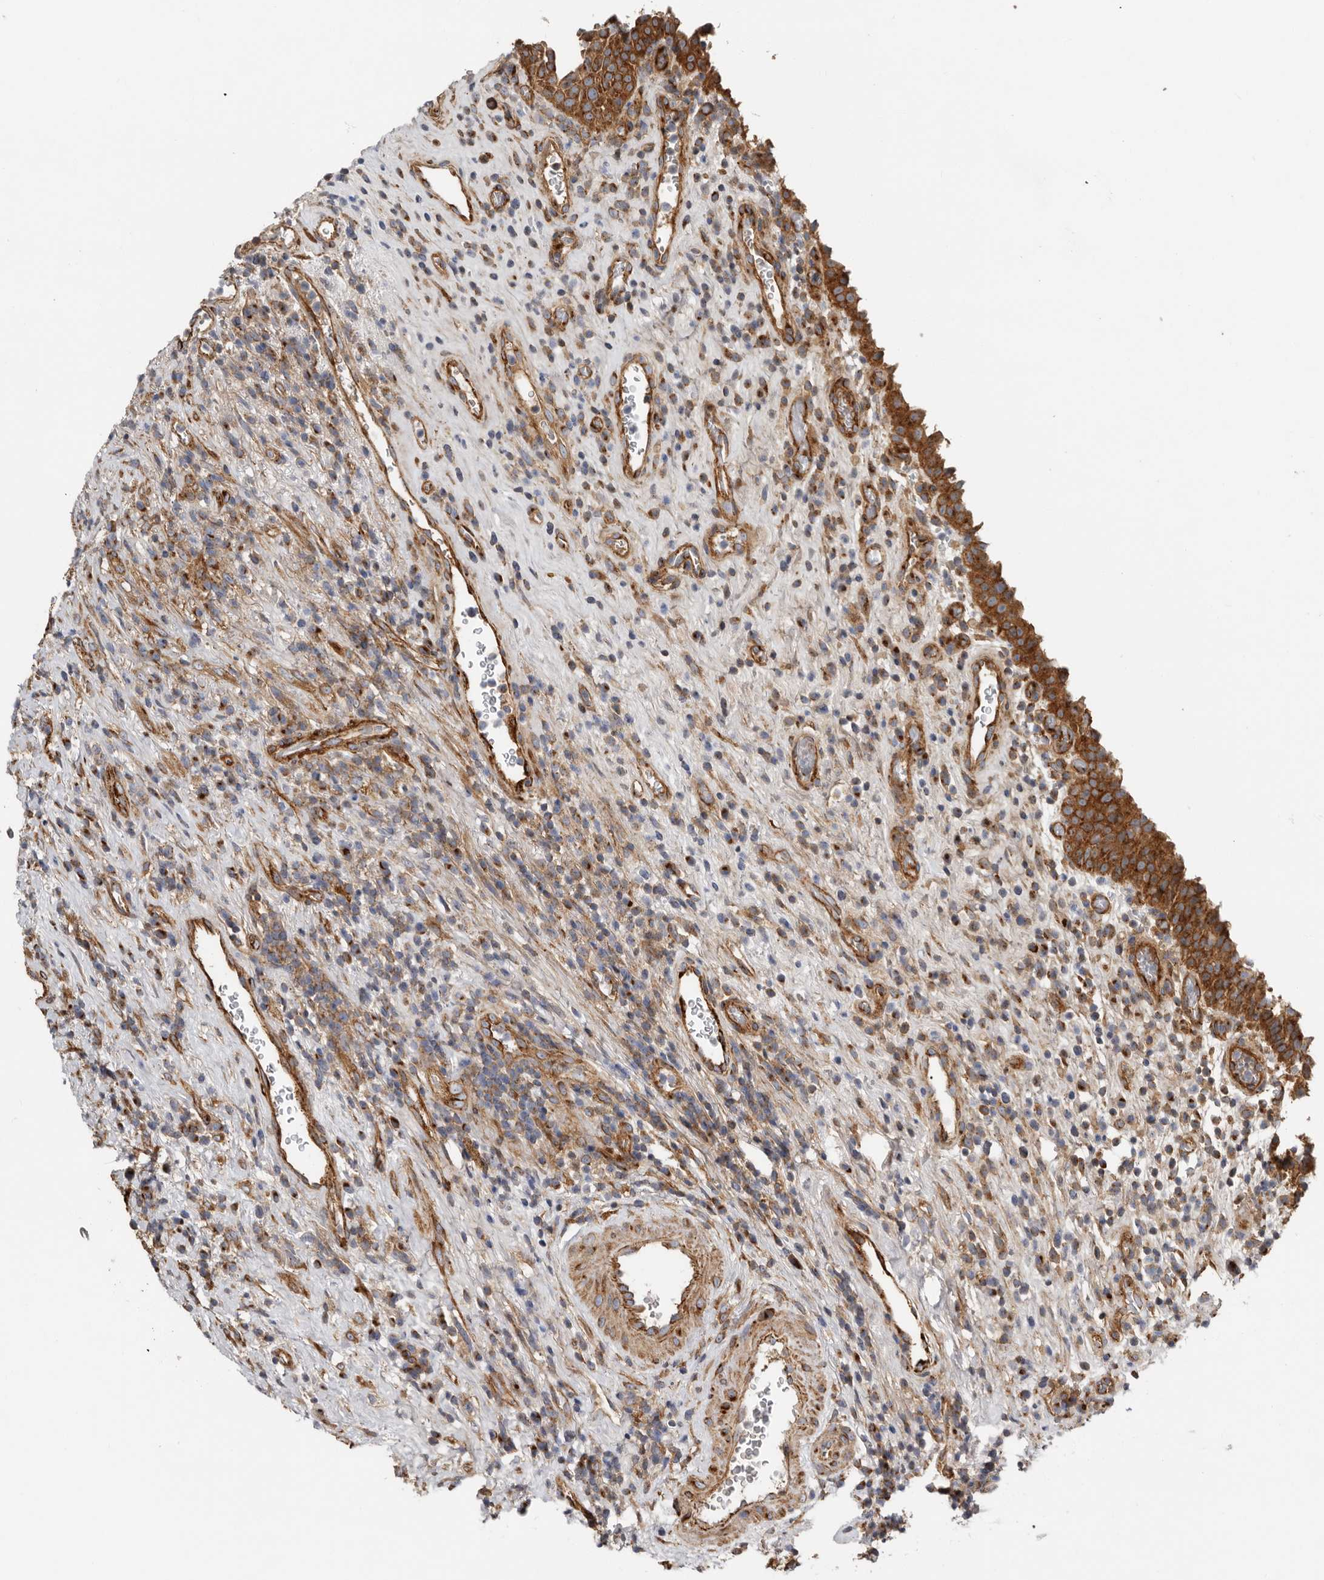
{"staining": {"intensity": "strong", "quantity": ">75%", "location": "cytoplasmic/membranous"}, "tissue": "urinary bladder", "cell_type": "Urothelial cells", "image_type": "normal", "snomed": [{"axis": "morphology", "description": "Normal tissue, NOS"}, {"axis": "morphology", "description": "Inflammation, NOS"}, {"axis": "topography", "description": "Urinary bladder"}], "caption": "Immunohistochemistry micrograph of benign human urinary bladder stained for a protein (brown), which demonstrates high levels of strong cytoplasmic/membranous expression in about >75% of urothelial cells.", "gene": "LUZP1", "patient": {"sex": "female", "age": 75}}